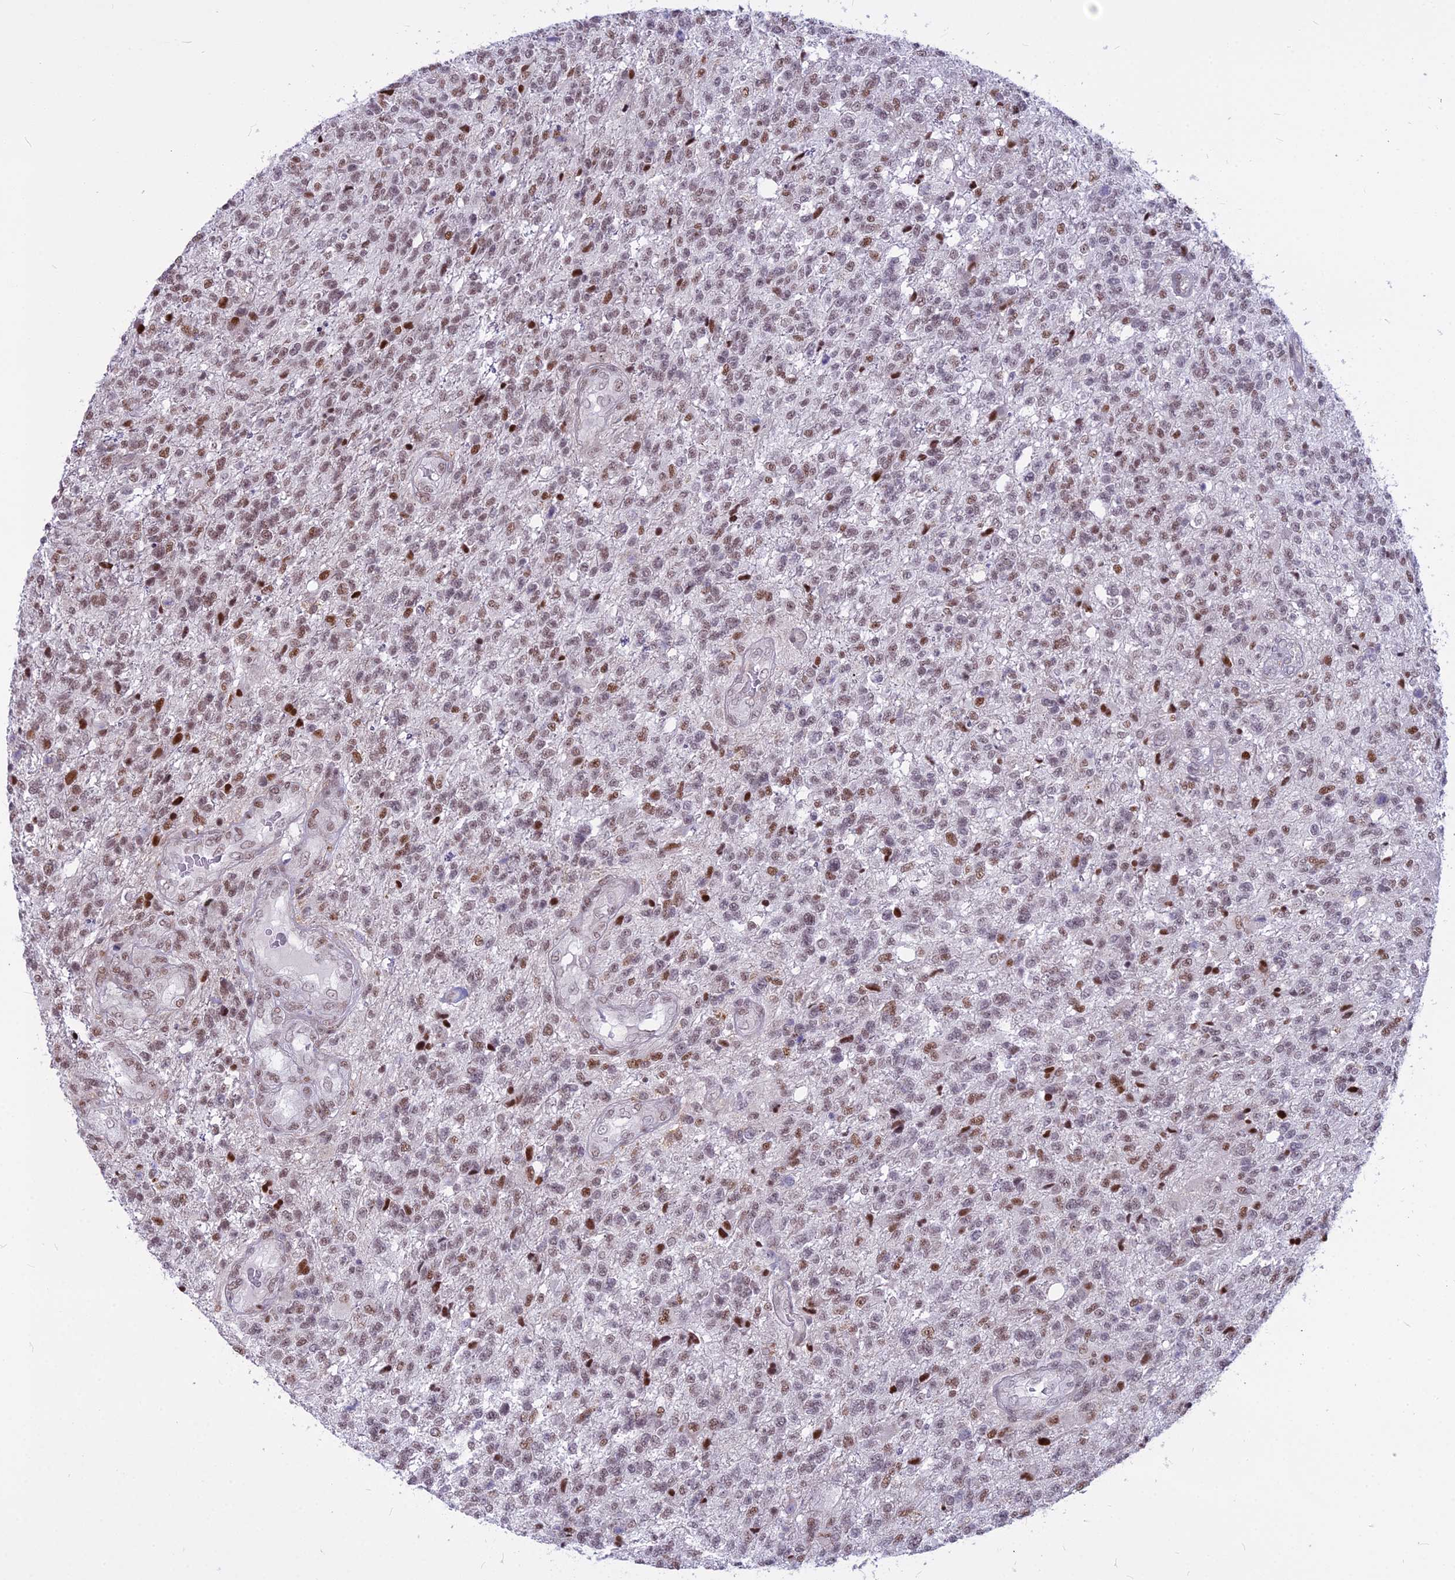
{"staining": {"intensity": "moderate", "quantity": "25%-75%", "location": "nuclear"}, "tissue": "glioma", "cell_type": "Tumor cells", "image_type": "cancer", "snomed": [{"axis": "morphology", "description": "Glioma, malignant, High grade"}, {"axis": "topography", "description": "Brain"}], "caption": "A high-resolution image shows immunohistochemistry (IHC) staining of malignant high-grade glioma, which reveals moderate nuclear positivity in about 25%-75% of tumor cells.", "gene": "ALG10", "patient": {"sex": "male", "age": 56}}